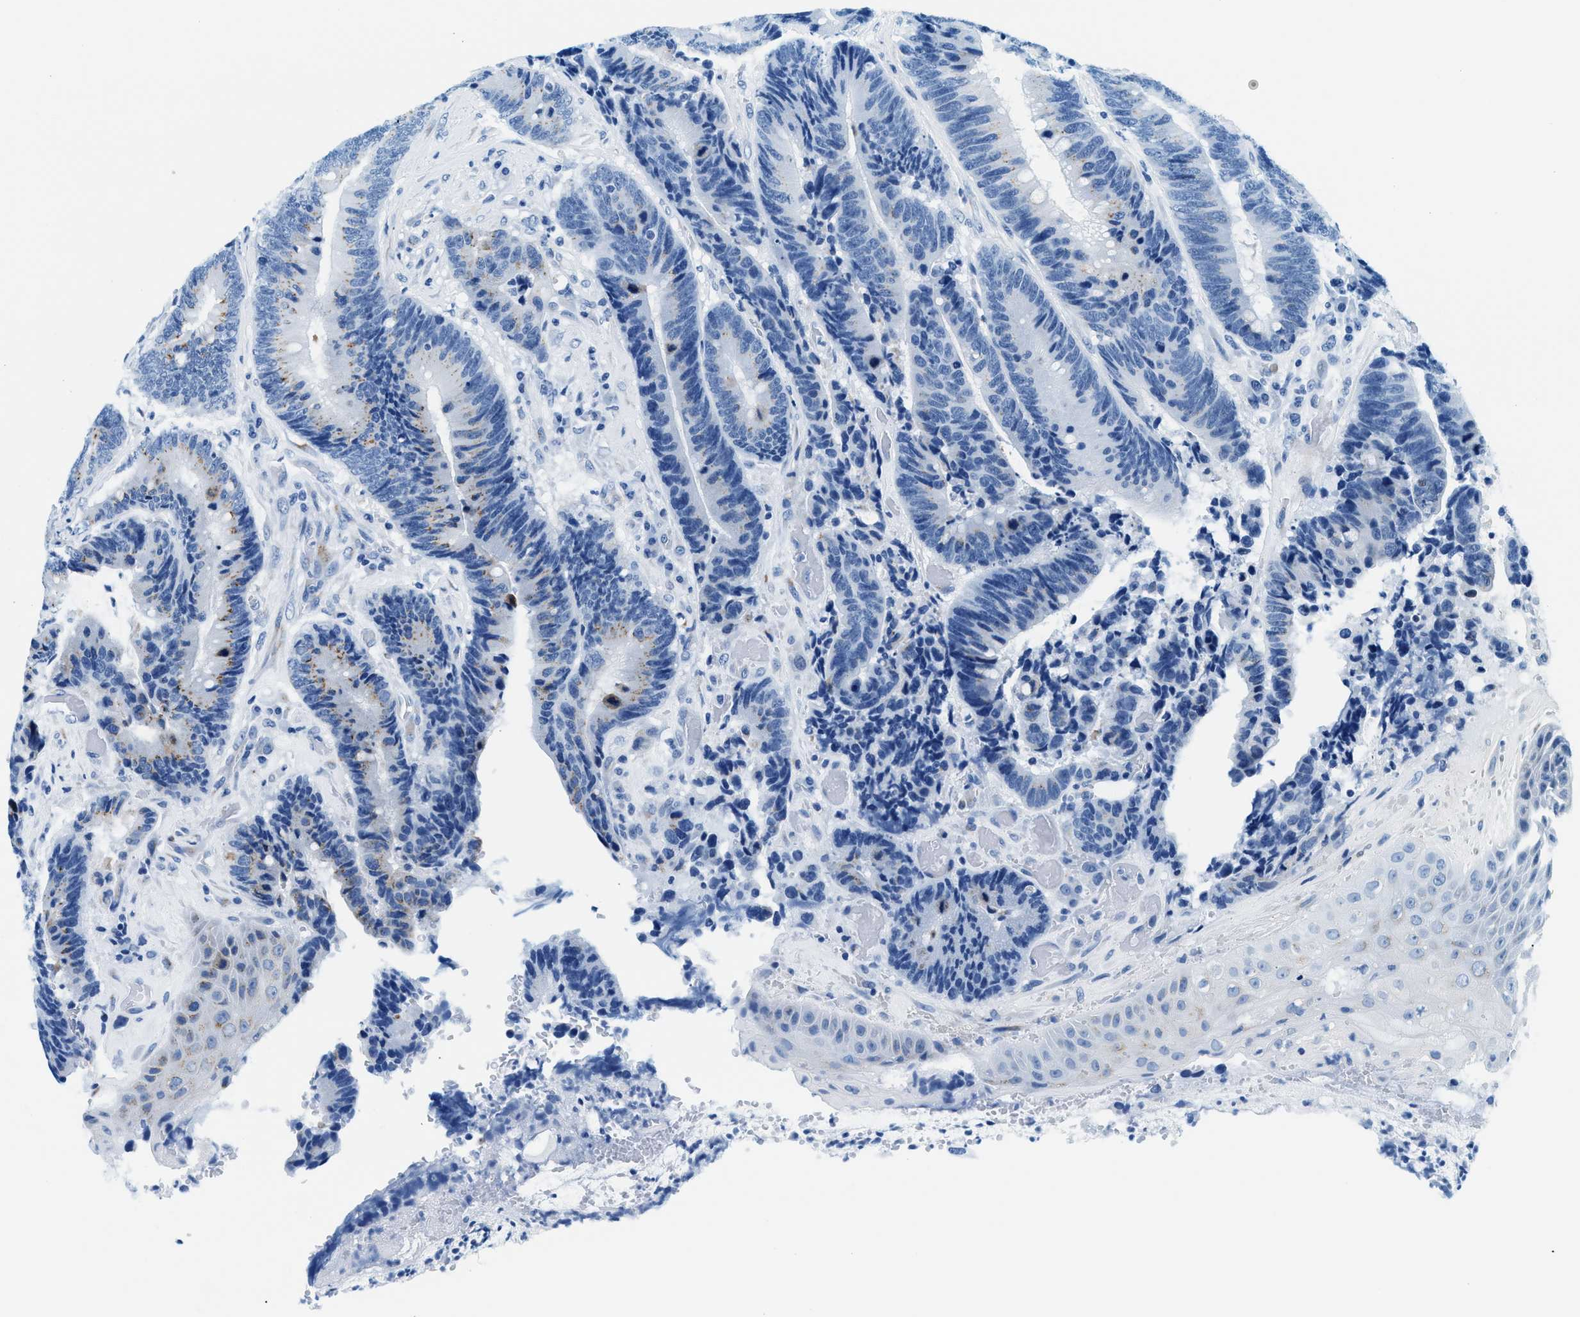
{"staining": {"intensity": "negative", "quantity": "none", "location": "none"}, "tissue": "colorectal cancer", "cell_type": "Tumor cells", "image_type": "cancer", "snomed": [{"axis": "morphology", "description": "Adenocarcinoma, NOS"}, {"axis": "topography", "description": "Rectum"}, {"axis": "topography", "description": "Anal"}], "caption": "This photomicrograph is of colorectal adenocarcinoma stained with immunohistochemistry (IHC) to label a protein in brown with the nuclei are counter-stained blue. There is no expression in tumor cells.", "gene": "VPS53", "patient": {"sex": "female", "age": 89}}